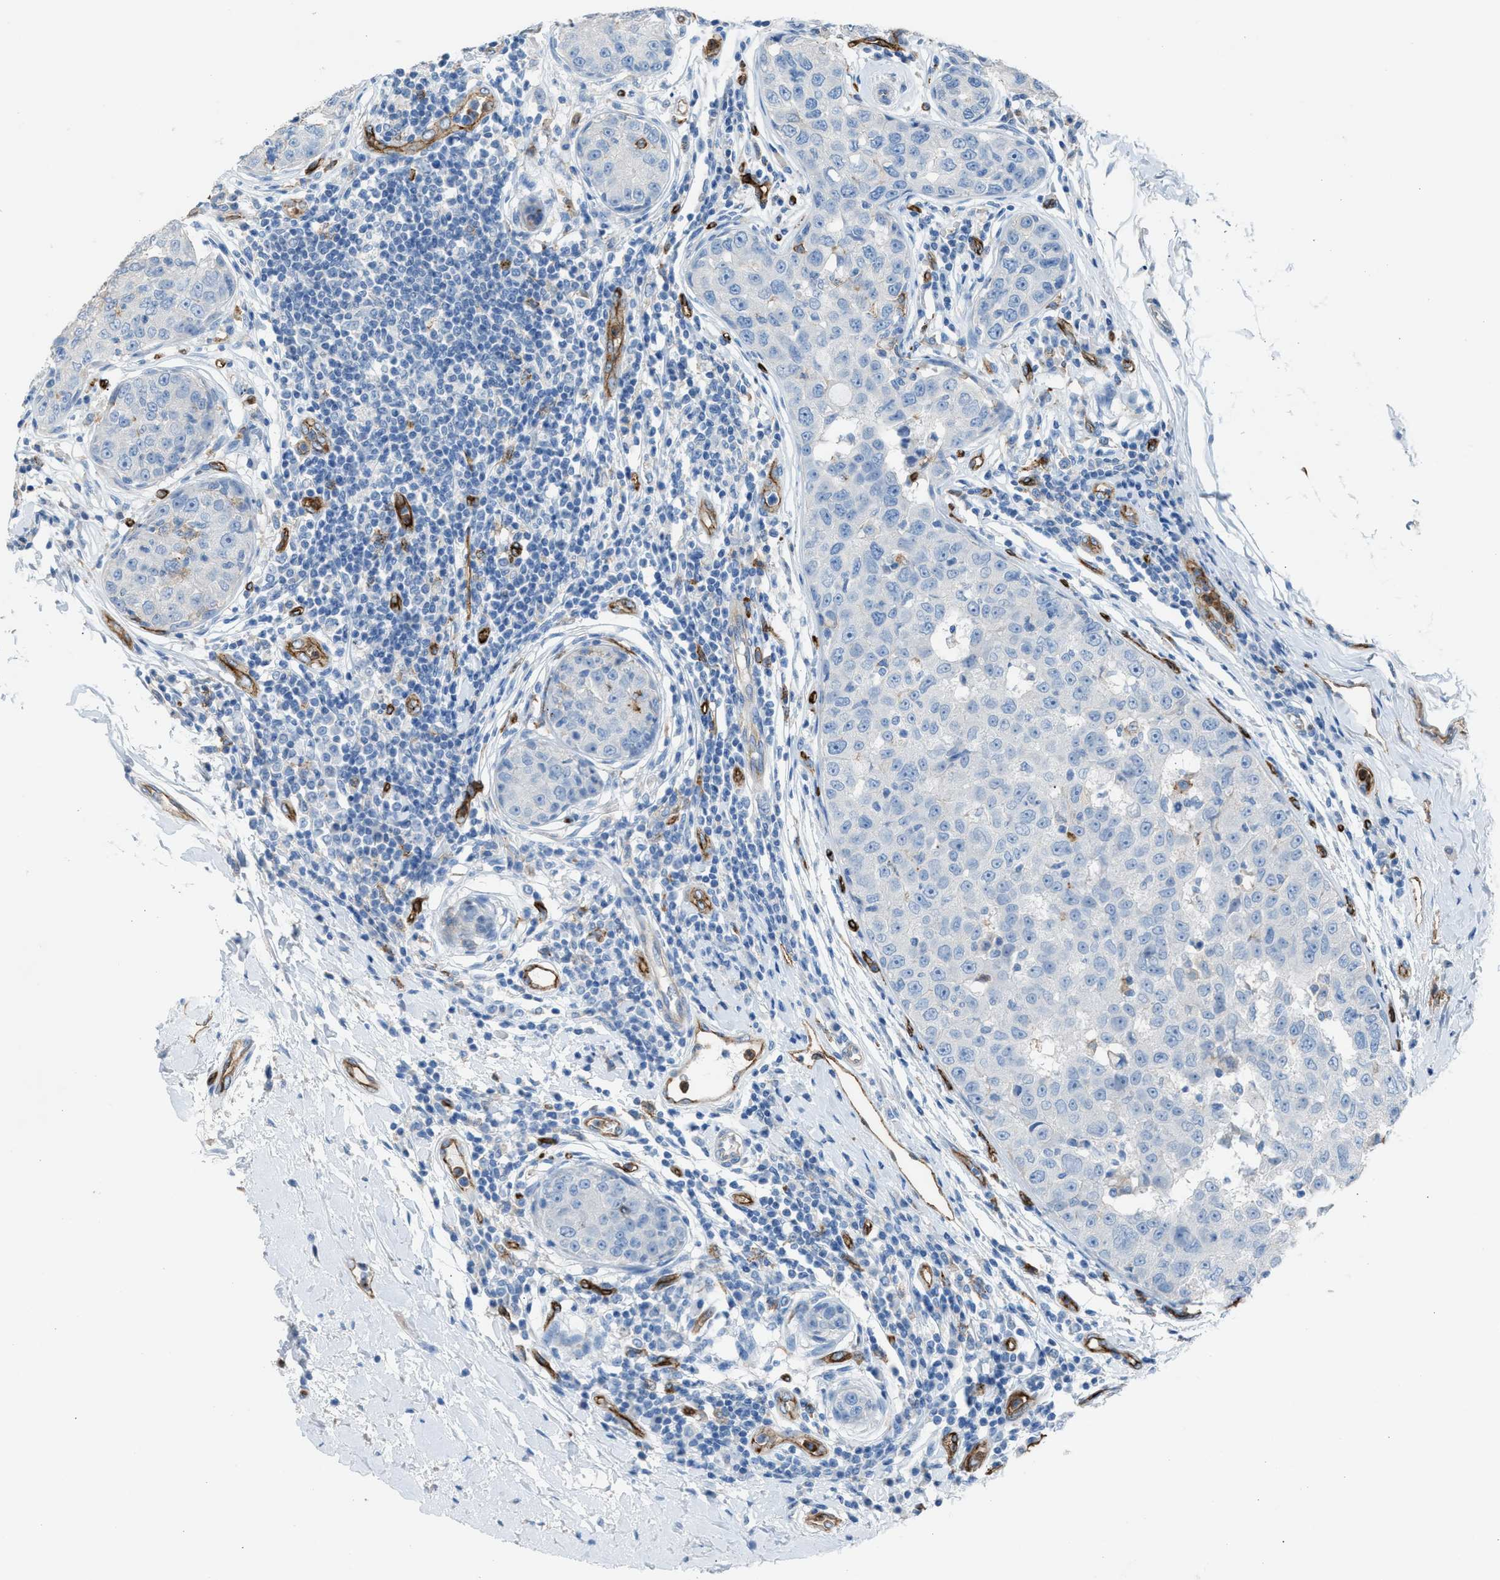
{"staining": {"intensity": "negative", "quantity": "none", "location": "none"}, "tissue": "breast cancer", "cell_type": "Tumor cells", "image_type": "cancer", "snomed": [{"axis": "morphology", "description": "Duct carcinoma"}, {"axis": "topography", "description": "Breast"}], "caption": "This is an immunohistochemistry image of breast cancer. There is no positivity in tumor cells.", "gene": "DYSF", "patient": {"sex": "female", "age": 27}}